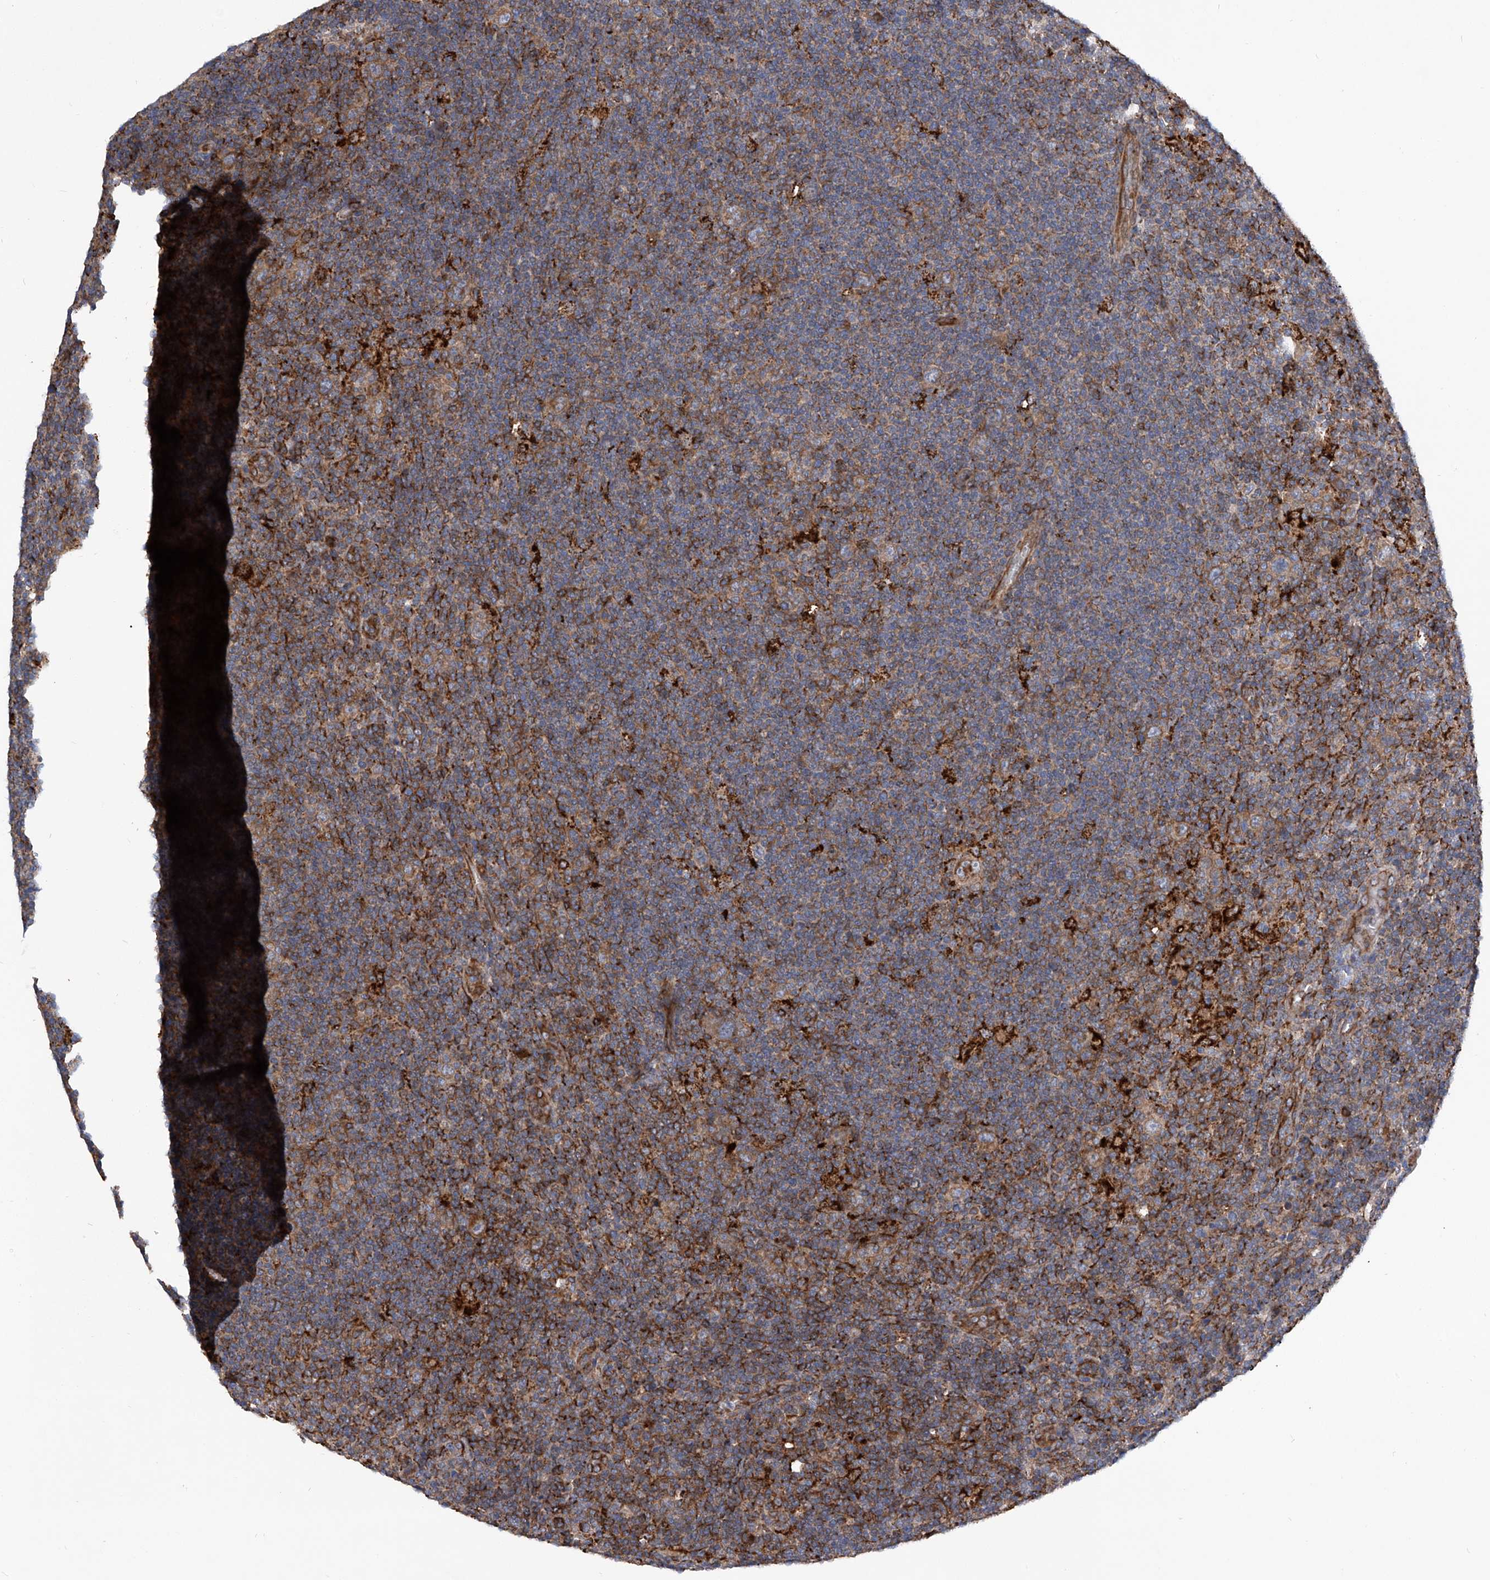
{"staining": {"intensity": "moderate", "quantity": "25%-75%", "location": "cytoplasmic/membranous"}, "tissue": "lymphoma", "cell_type": "Tumor cells", "image_type": "cancer", "snomed": [{"axis": "morphology", "description": "Hodgkin's disease, NOS"}, {"axis": "topography", "description": "Lymph node"}], "caption": "An immunohistochemistry (IHC) image of neoplastic tissue is shown. Protein staining in brown highlights moderate cytoplasmic/membranous positivity in lymphoma within tumor cells. Using DAB (3,3'-diaminobenzidine) (brown) and hematoxylin (blue) stains, captured at high magnification using brightfield microscopy.", "gene": "ASCC3", "patient": {"sex": "female", "age": 57}}